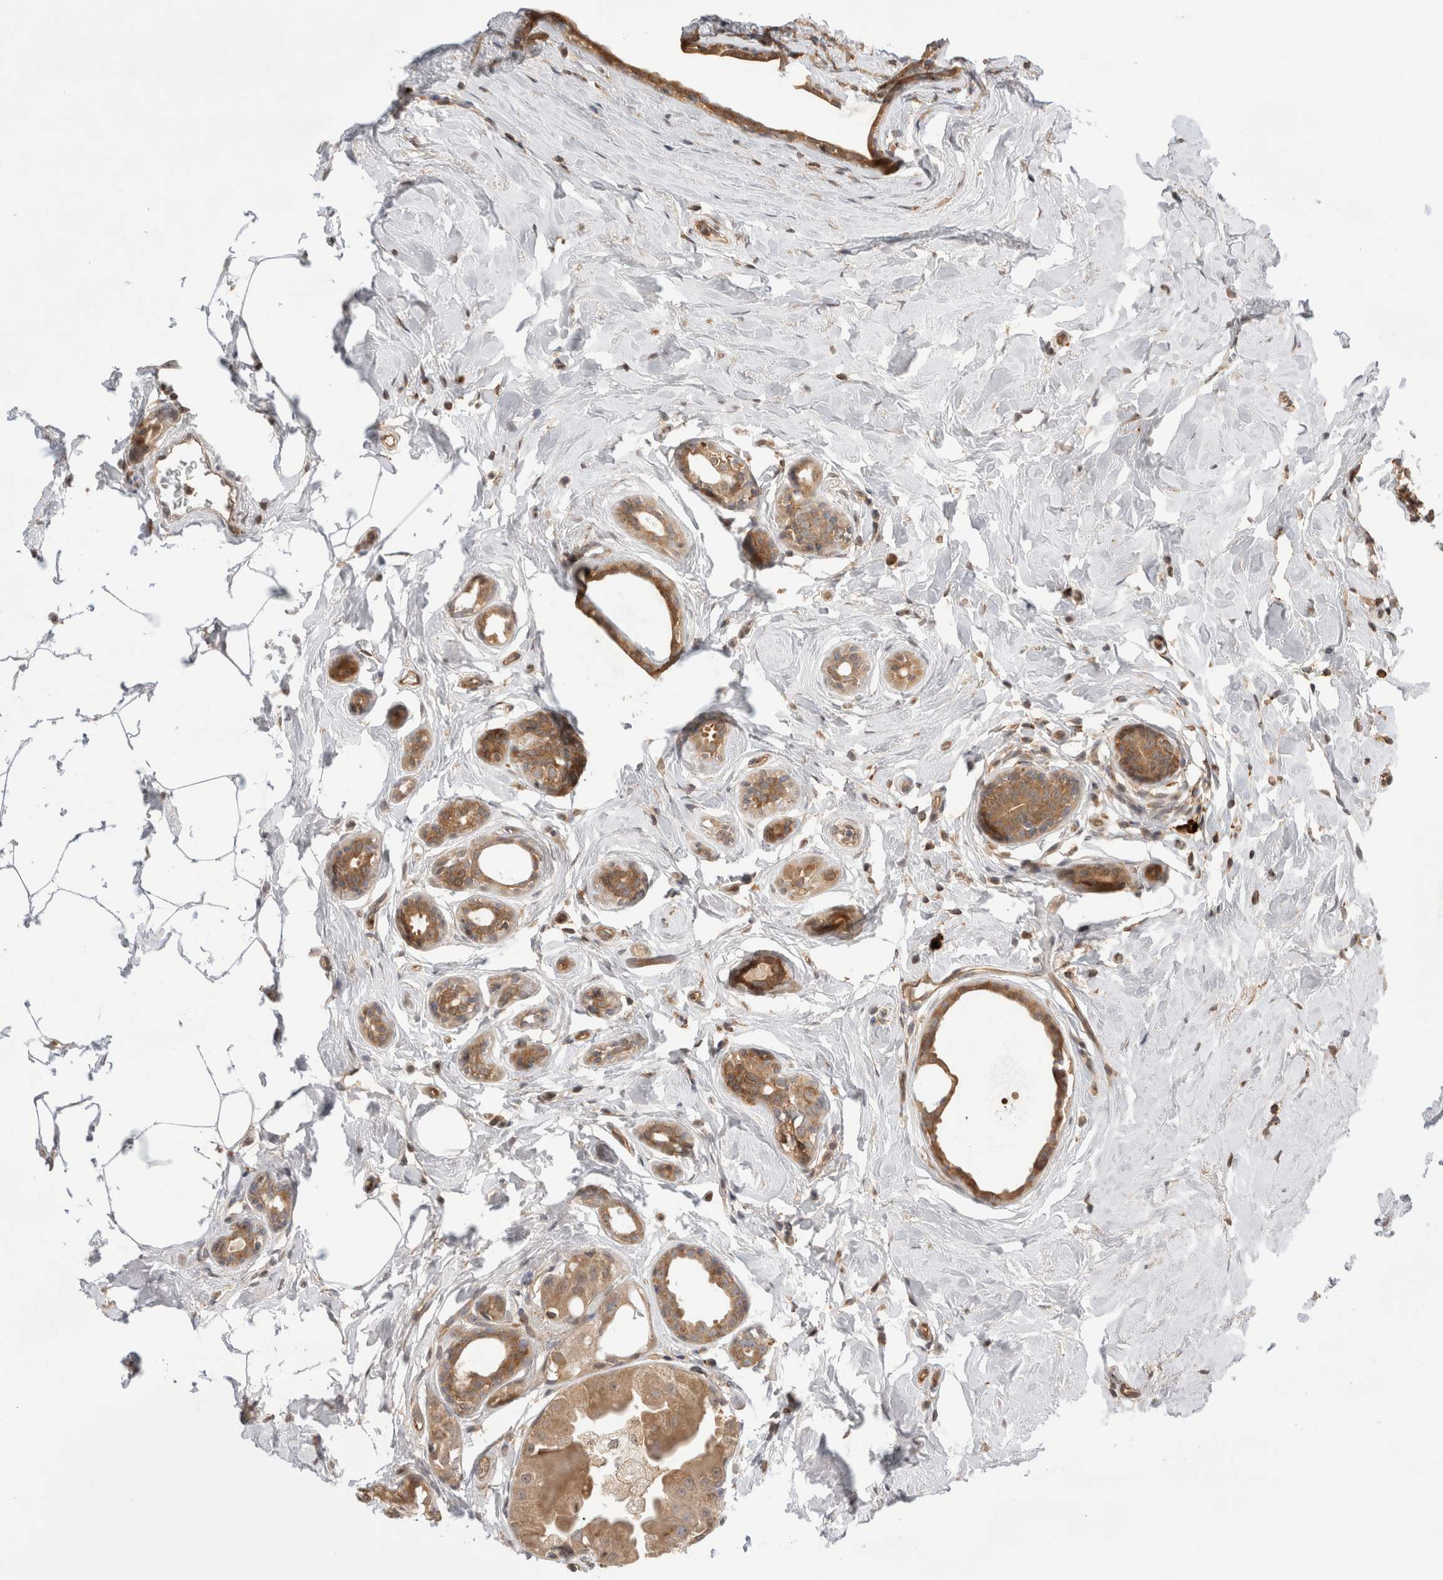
{"staining": {"intensity": "moderate", "quantity": ">75%", "location": "cytoplasmic/membranous"}, "tissue": "breast cancer", "cell_type": "Tumor cells", "image_type": "cancer", "snomed": [{"axis": "morphology", "description": "Duct carcinoma"}, {"axis": "topography", "description": "Breast"}], "caption": "Tumor cells exhibit medium levels of moderate cytoplasmic/membranous expression in about >75% of cells in human breast cancer. (Stains: DAB in brown, nuclei in blue, Microscopy: brightfield microscopy at high magnification).", "gene": "NFKB1", "patient": {"sex": "female", "age": 55}}